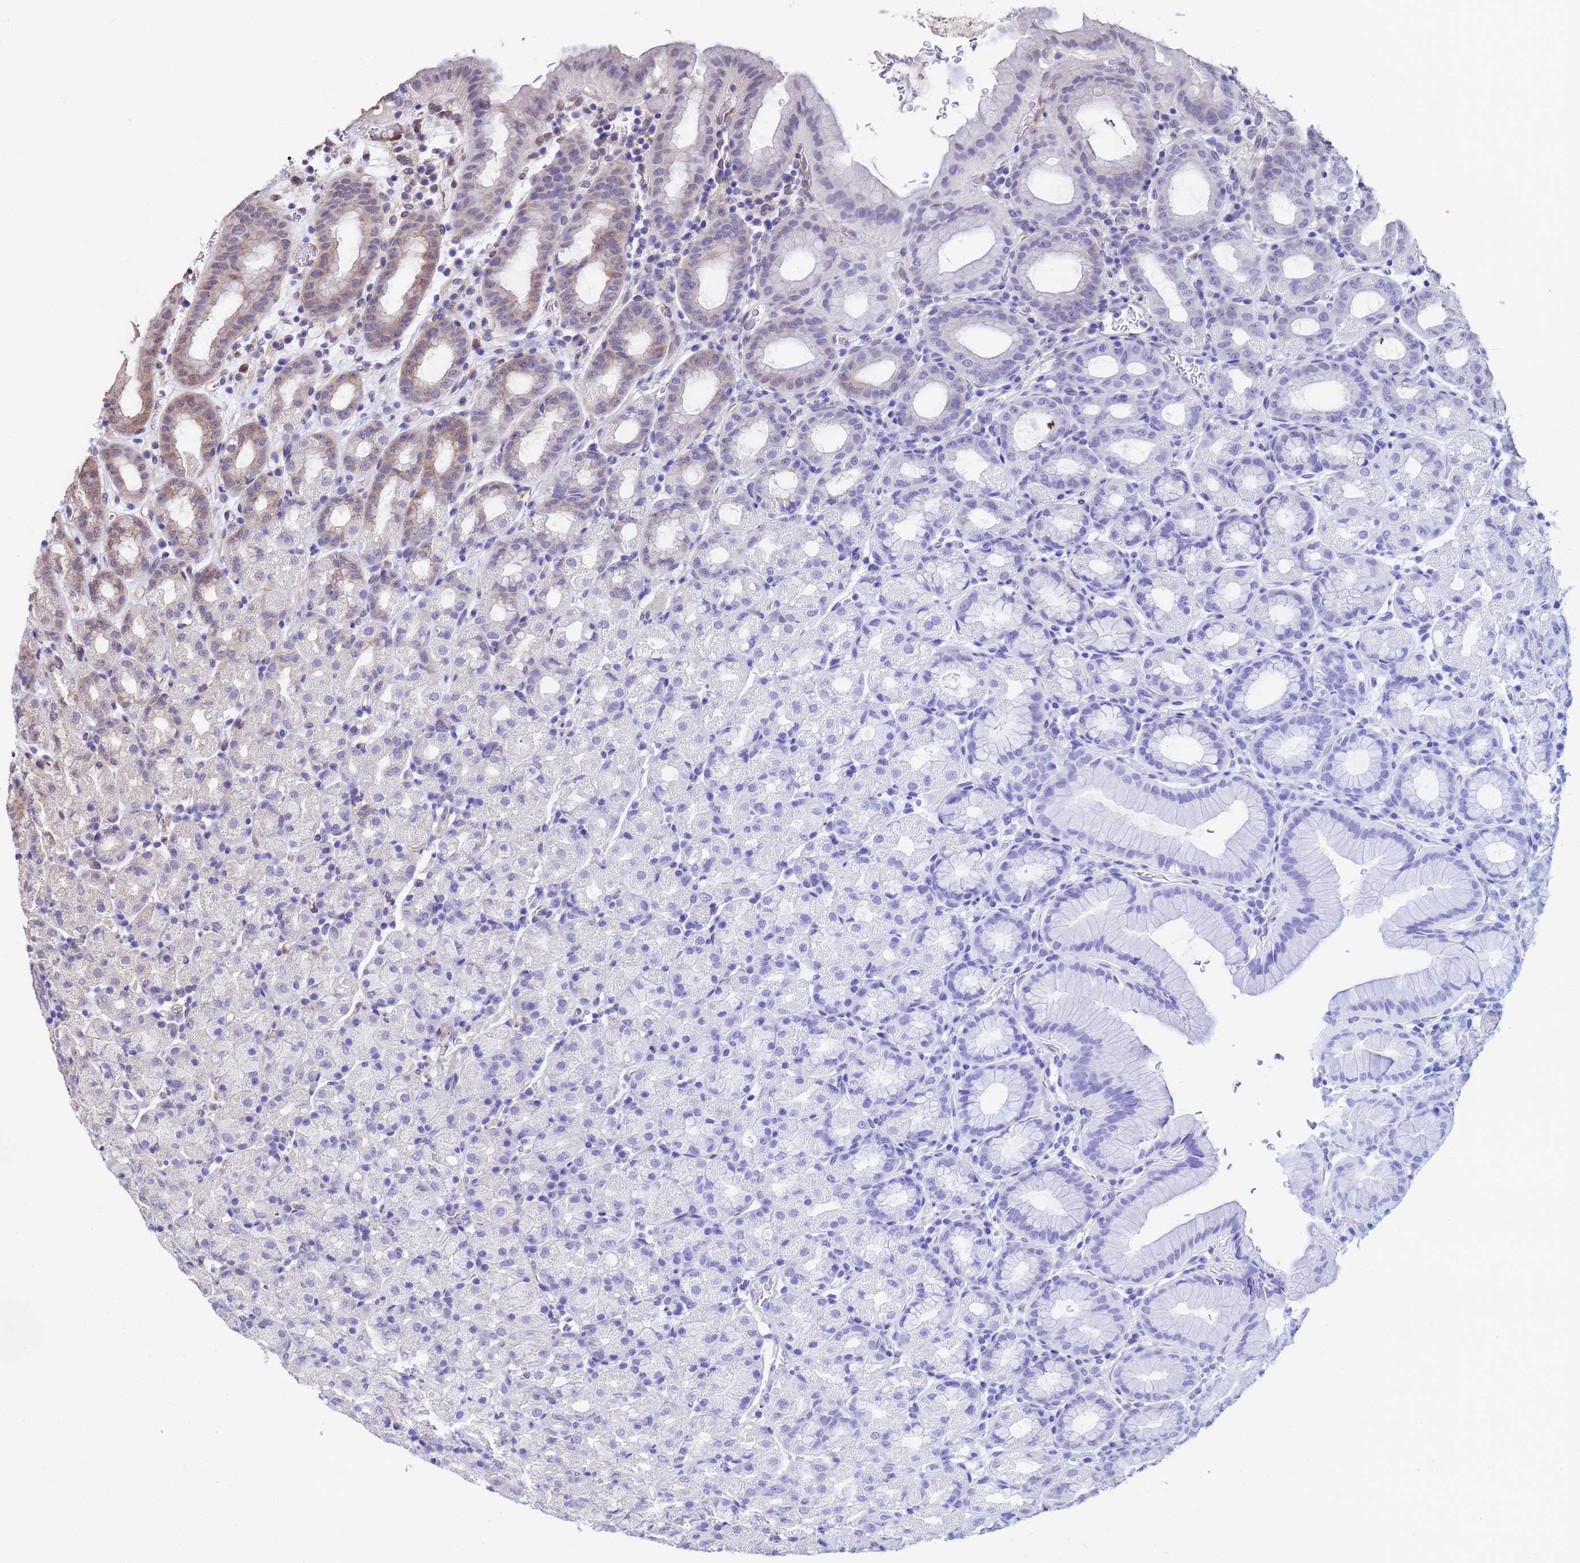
{"staining": {"intensity": "weak", "quantity": "<25%", "location": "cytoplasmic/membranous,nuclear"}, "tissue": "stomach", "cell_type": "Glandular cells", "image_type": "normal", "snomed": [{"axis": "morphology", "description": "Normal tissue, NOS"}, {"axis": "topography", "description": "Stomach, upper"}, {"axis": "topography", "description": "Stomach, lower"}, {"axis": "topography", "description": "Small intestine"}], "caption": "The immunohistochemistry histopathology image has no significant staining in glandular cells of stomach. Brightfield microscopy of immunohistochemistry stained with DAB (brown) and hematoxylin (blue), captured at high magnification.", "gene": "TRIP6", "patient": {"sex": "male", "age": 68}}